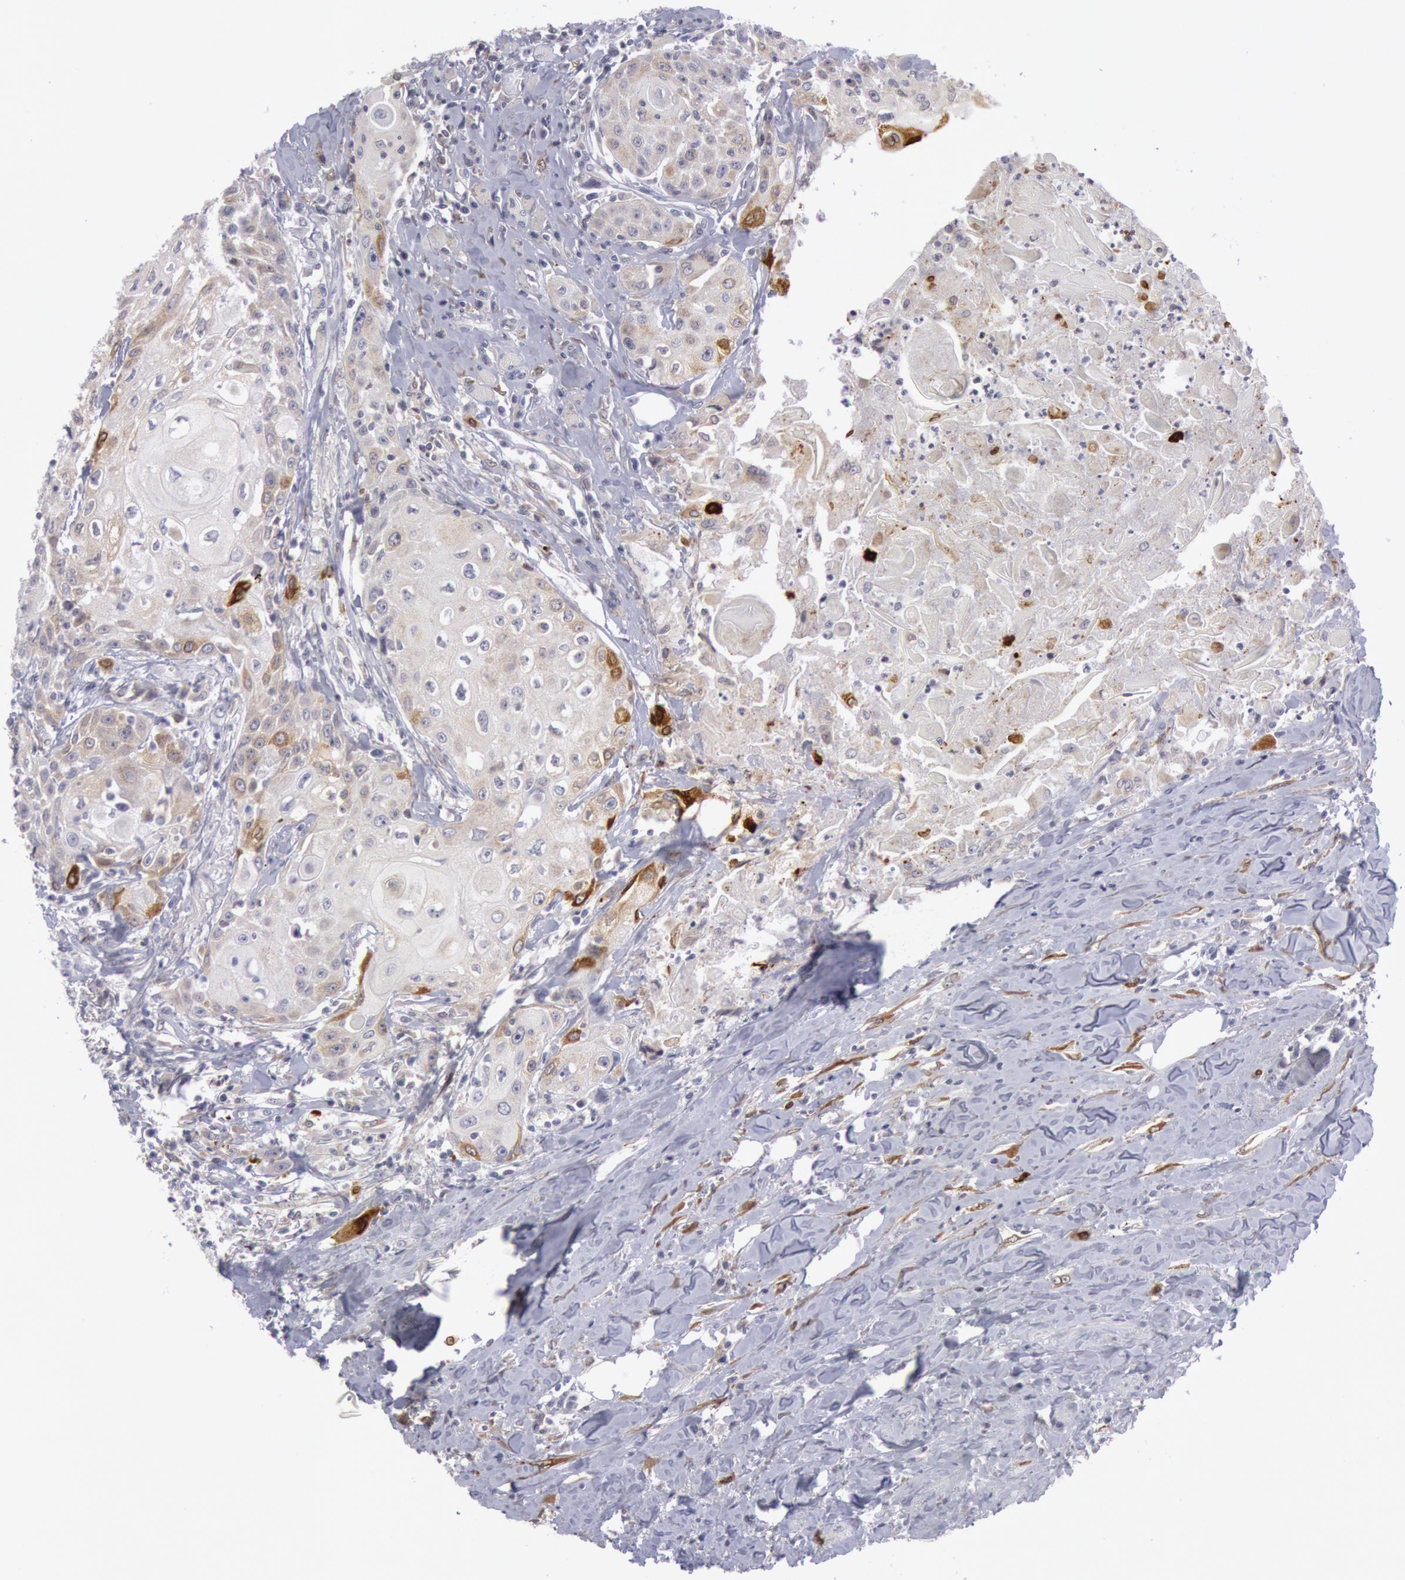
{"staining": {"intensity": "weak", "quantity": "<25%", "location": "cytoplasmic/membranous"}, "tissue": "head and neck cancer", "cell_type": "Tumor cells", "image_type": "cancer", "snomed": [{"axis": "morphology", "description": "Squamous cell carcinoma, NOS"}, {"axis": "topography", "description": "Oral tissue"}, {"axis": "topography", "description": "Head-Neck"}], "caption": "Photomicrograph shows no significant protein staining in tumor cells of head and neck cancer. The staining was performed using DAB (3,3'-diaminobenzidine) to visualize the protein expression in brown, while the nuclei were stained in blue with hematoxylin (Magnification: 20x).", "gene": "PTGS2", "patient": {"sex": "female", "age": 82}}